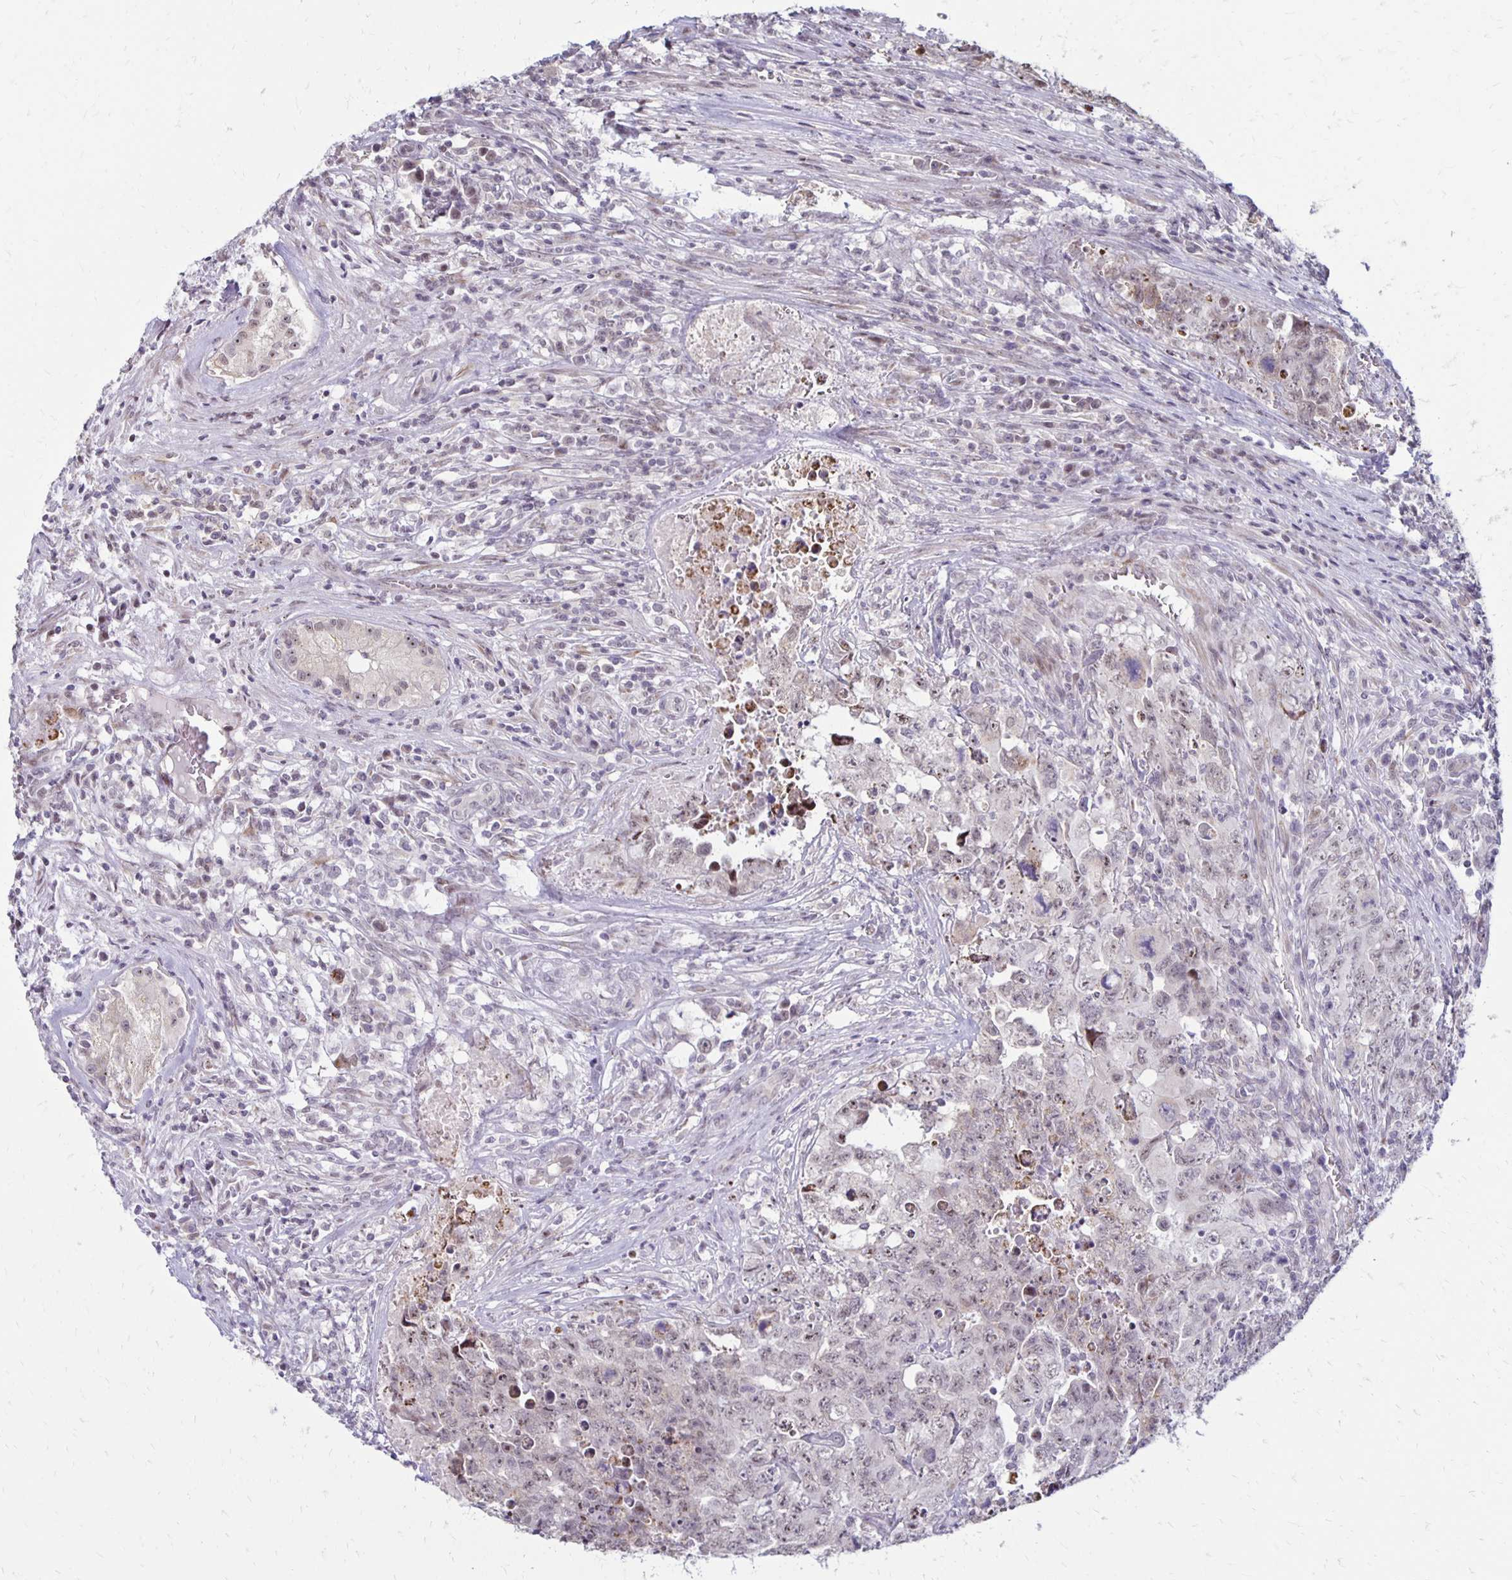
{"staining": {"intensity": "weak", "quantity": "<25%", "location": "nuclear"}, "tissue": "testis cancer", "cell_type": "Tumor cells", "image_type": "cancer", "snomed": [{"axis": "morphology", "description": "Carcinoma, Embryonal, NOS"}, {"axis": "topography", "description": "Testis"}], "caption": "The IHC photomicrograph has no significant staining in tumor cells of testis cancer (embryonal carcinoma) tissue.", "gene": "DAGLA", "patient": {"sex": "male", "age": 24}}